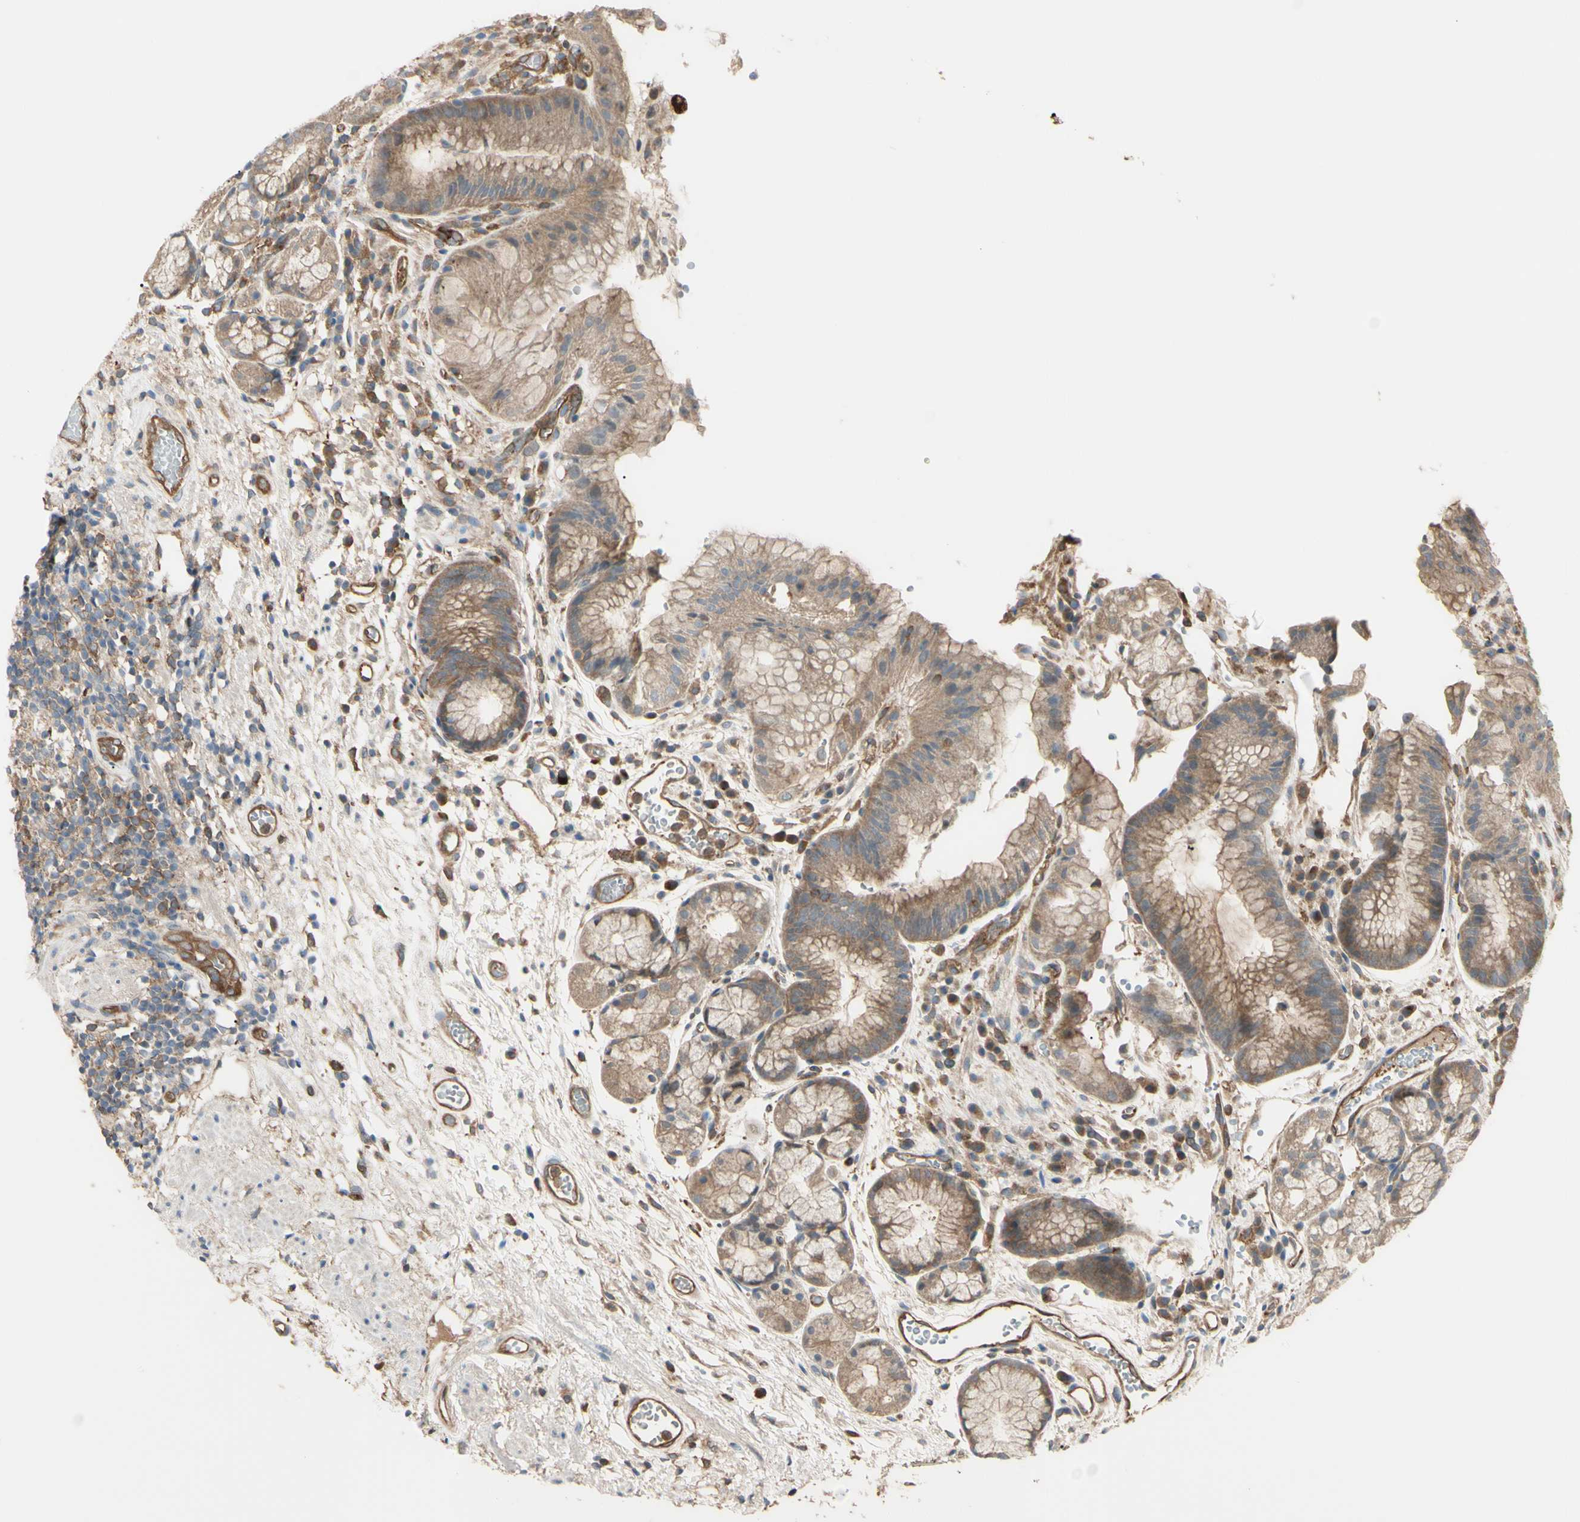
{"staining": {"intensity": "moderate", "quantity": ">75%", "location": "cytoplasmic/membranous"}, "tissue": "stomach", "cell_type": "Glandular cells", "image_type": "normal", "snomed": [{"axis": "morphology", "description": "Normal tissue, NOS"}, {"axis": "topography", "description": "Stomach, upper"}], "caption": "Glandular cells exhibit medium levels of moderate cytoplasmic/membranous staining in approximately >75% of cells in normal human stomach.", "gene": "PTPN12", "patient": {"sex": "male", "age": 72}}